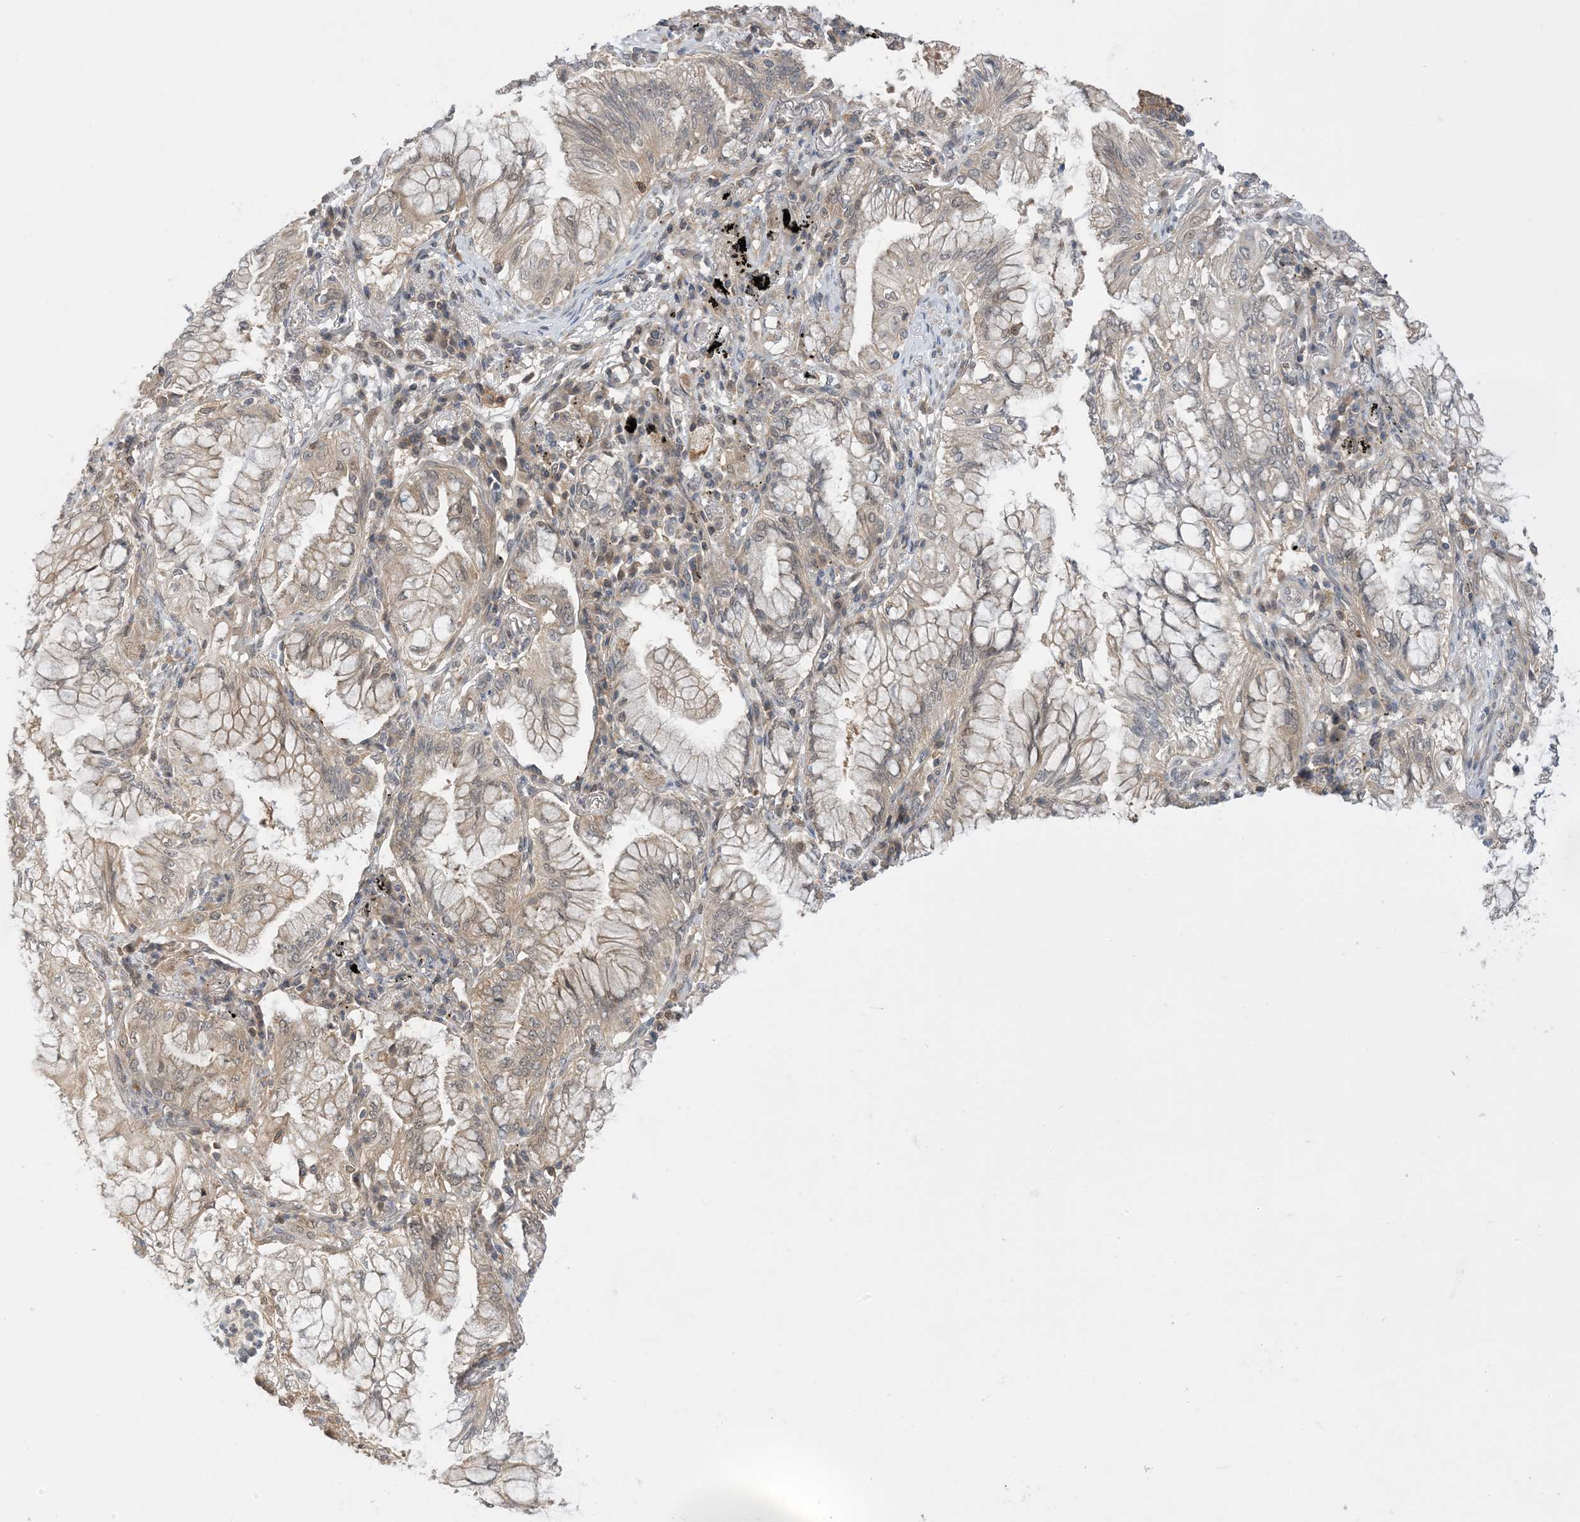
{"staining": {"intensity": "weak", "quantity": "25%-75%", "location": "cytoplasmic/membranous"}, "tissue": "lung cancer", "cell_type": "Tumor cells", "image_type": "cancer", "snomed": [{"axis": "morphology", "description": "Adenocarcinoma, NOS"}, {"axis": "topography", "description": "Lung"}], "caption": "Weak cytoplasmic/membranous expression is appreciated in about 25%-75% of tumor cells in lung cancer (adenocarcinoma). (DAB = brown stain, brightfield microscopy at high magnification).", "gene": "WDR26", "patient": {"sex": "female", "age": 70}}